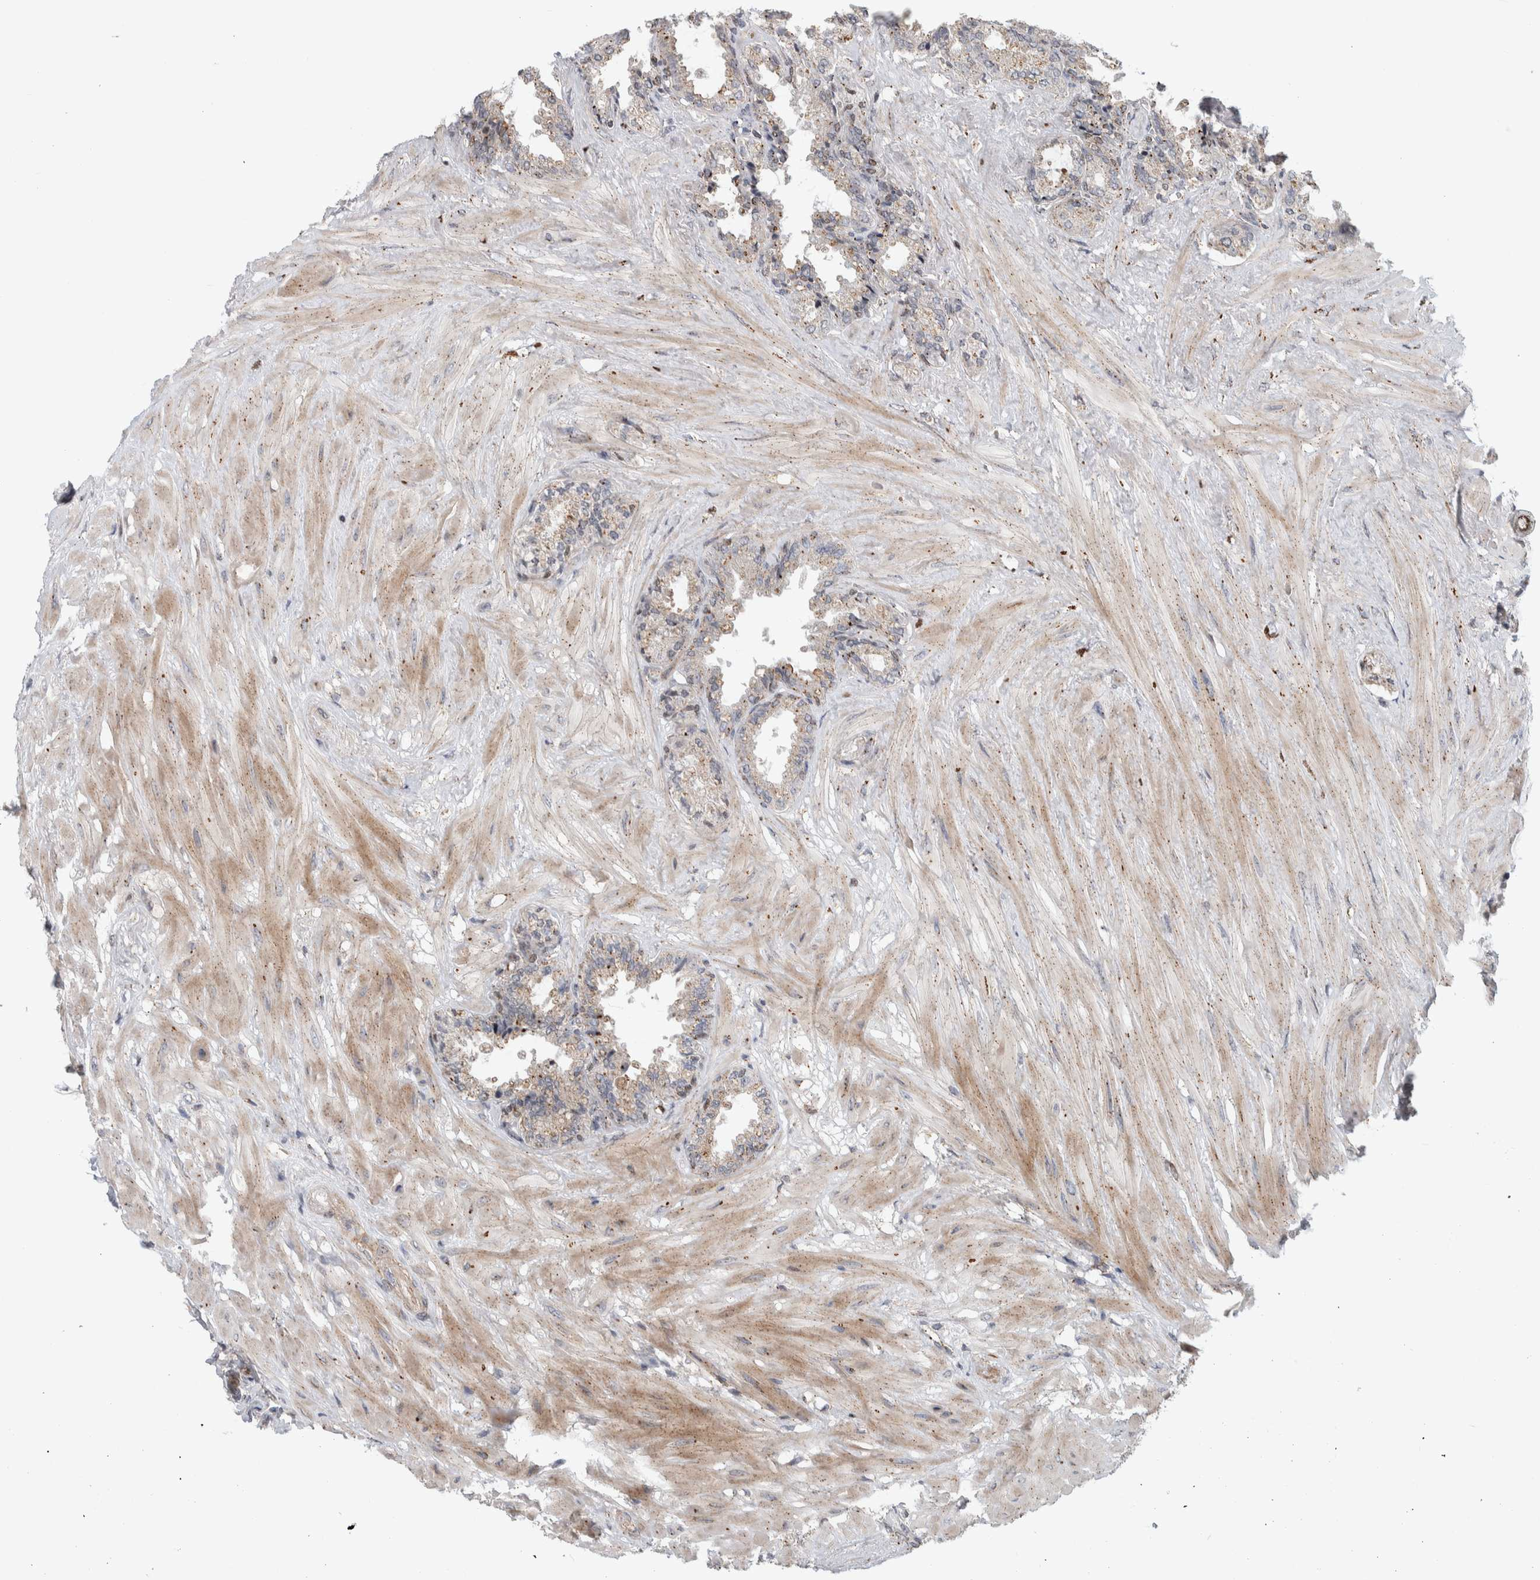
{"staining": {"intensity": "weak", "quantity": ">75%", "location": "cytoplasmic/membranous,nuclear"}, "tissue": "seminal vesicle", "cell_type": "Glandular cells", "image_type": "normal", "snomed": [{"axis": "morphology", "description": "Normal tissue, NOS"}, {"axis": "topography", "description": "Seminal veicle"}], "caption": "DAB (3,3'-diaminobenzidine) immunohistochemical staining of normal seminal vesicle reveals weak cytoplasmic/membranous,nuclear protein positivity in approximately >75% of glandular cells.", "gene": "MSL1", "patient": {"sex": "male", "age": 46}}